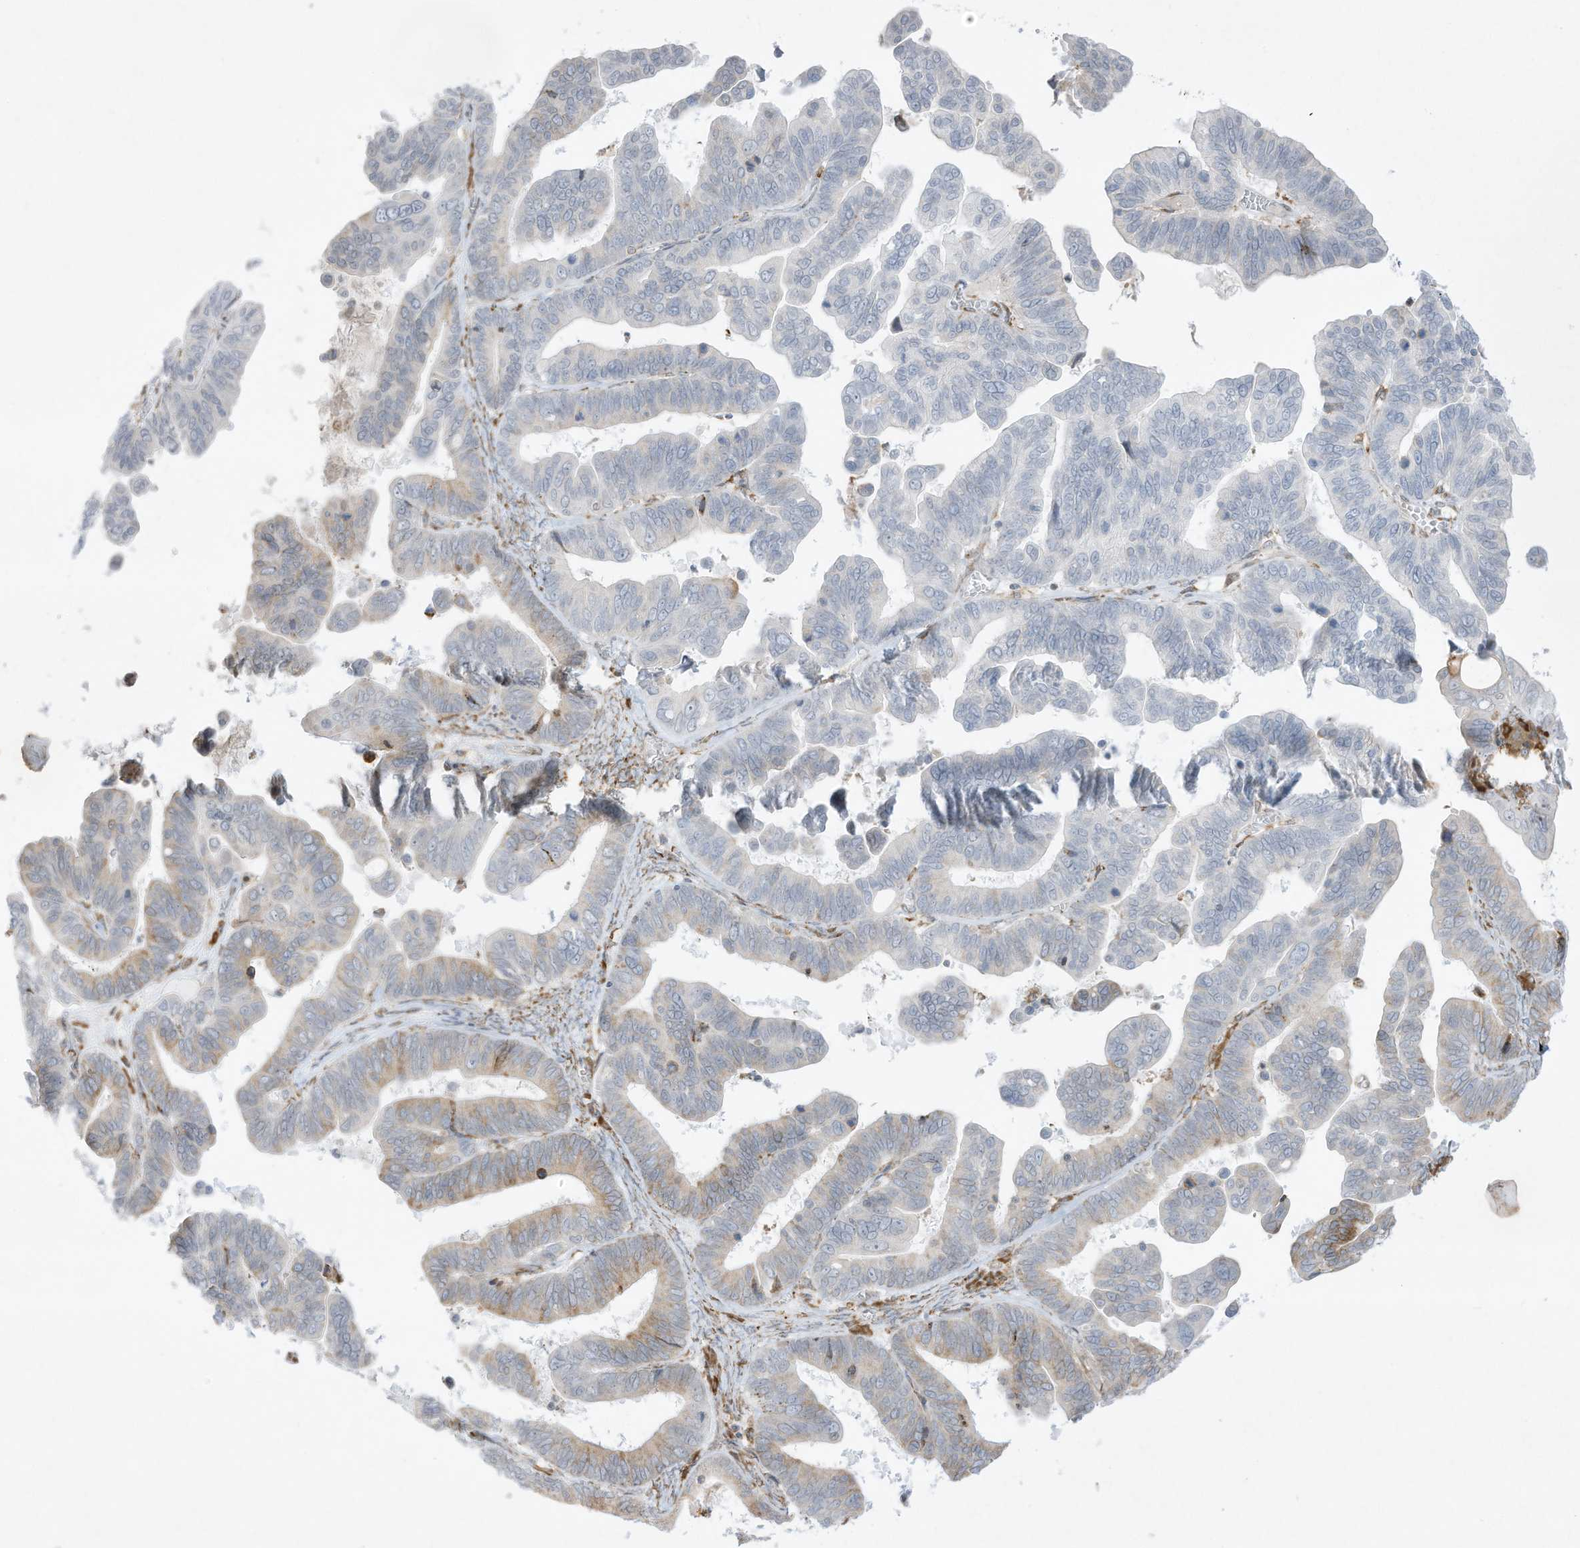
{"staining": {"intensity": "weak", "quantity": "<25%", "location": "cytoplasmic/membranous"}, "tissue": "ovarian cancer", "cell_type": "Tumor cells", "image_type": "cancer", "snomed": [{"axis": "morphology", "description": "Cystadenocarcinoma, serous, NOS"}, {"axis": "topography", "description": "Ovary"}], "caption": "Protein analysis of ovarian cancer (serous cystadenocarcinoma) displays no significant staining in tumor cells.", "gene": "PTK6", "patient": {"sex": "female", "age": 56}}